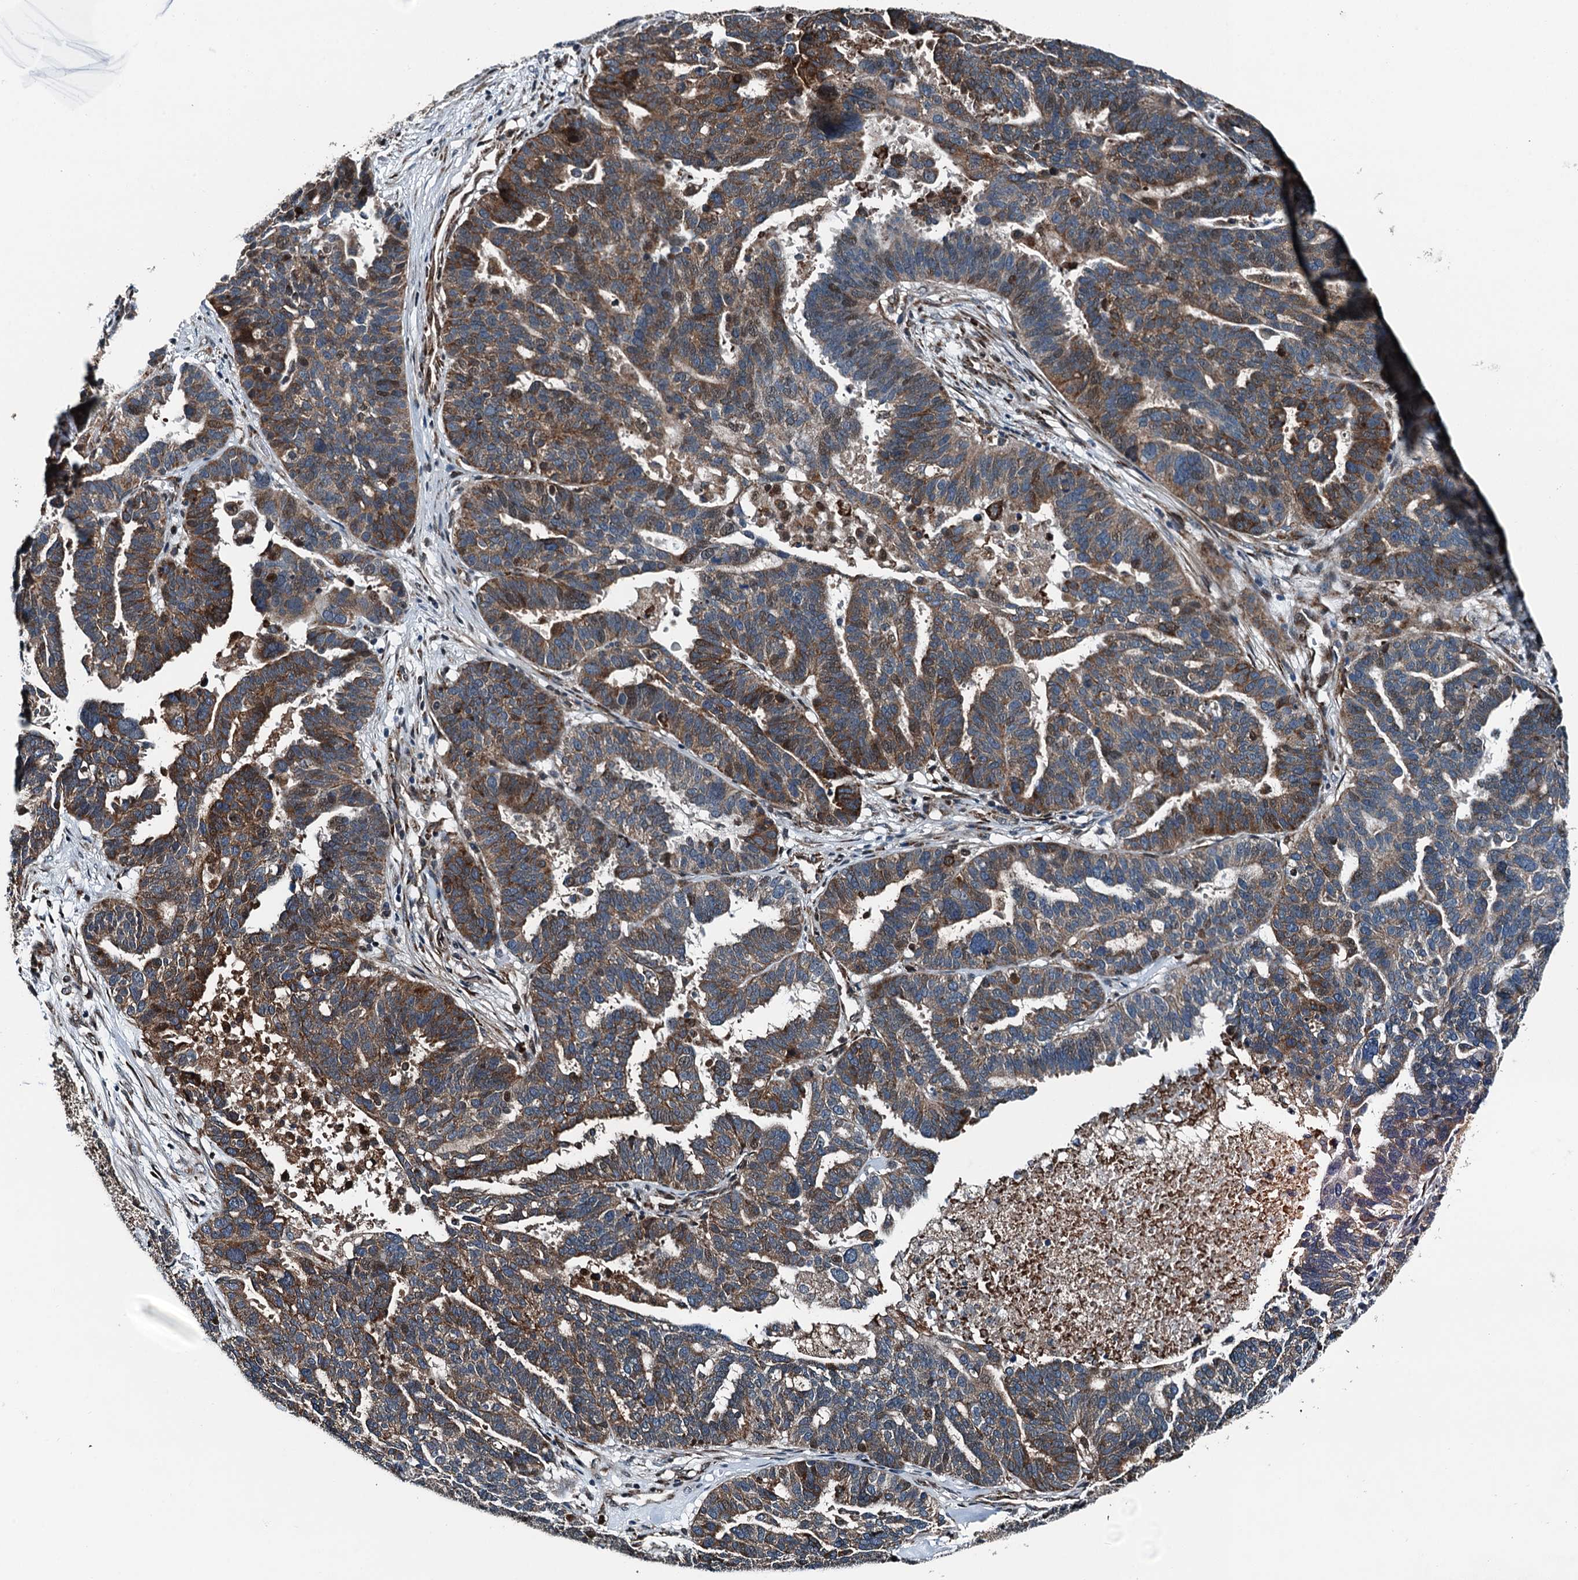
{"staining": {"intensity": "moderate", "quantity": "25%-75%", "location": "cytoplasmic/membranous"}, "tissue": "ovarian cancer", "cell_type": "Tumor cells", "image_type": "cancer", "snomed": [{"axis": "morphology", "description": "Cystadenocarcinoma, serous, NOS"}, {"axis": "topography", "description": "Ovary"}], "caption": "Ovarian cancer (serous cystadenocarcinoma) stained for a protein (brown) demonstrates moderate cytoplasmic/membranous positive expression in about 25%-75% of tumor cells.", "gene": "TAMALIN", "patient": {"sex": "female", "age": 59}}